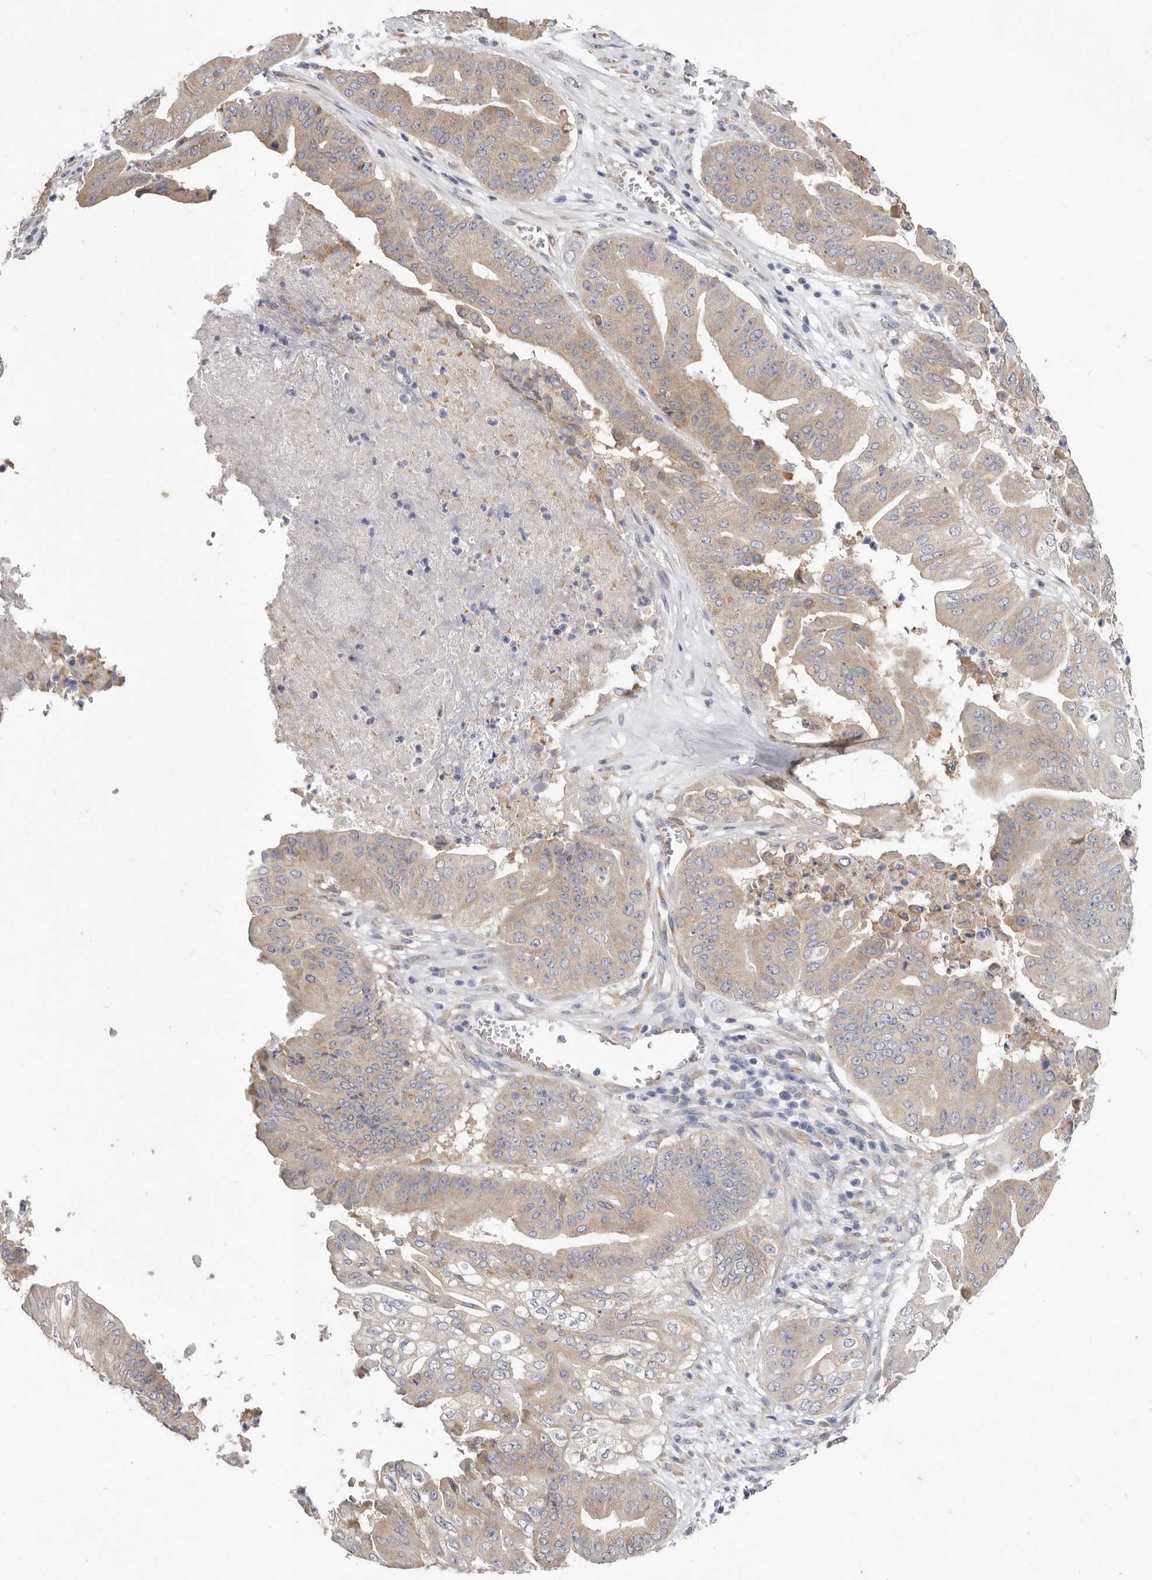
{"staining": {"intensity": "moderate", "quantity": "<25%", "location": "cytoplasmic/membranous"}, "tissue": "pancreatic cancer", "cell_type": "Tumor cells", "image_type": "cancer", "snomed": [{"axis": "morphology", "description": "Adenocarcinoma, NOS"}, {"axis": "topography", "description": "Pancreas"}], "caption": "Brown immunohistochemical staining in human pancreatic cancer reveals moderate cytoplasmic/membranous staining in about <25% of tumor cells. The staining was performed using DAB, with brown indicating positive protein expression. Nuclei are stained blue with hematoxylin.", "gene": "WDR77", "patient": {"sex": "female", "age": 77}}